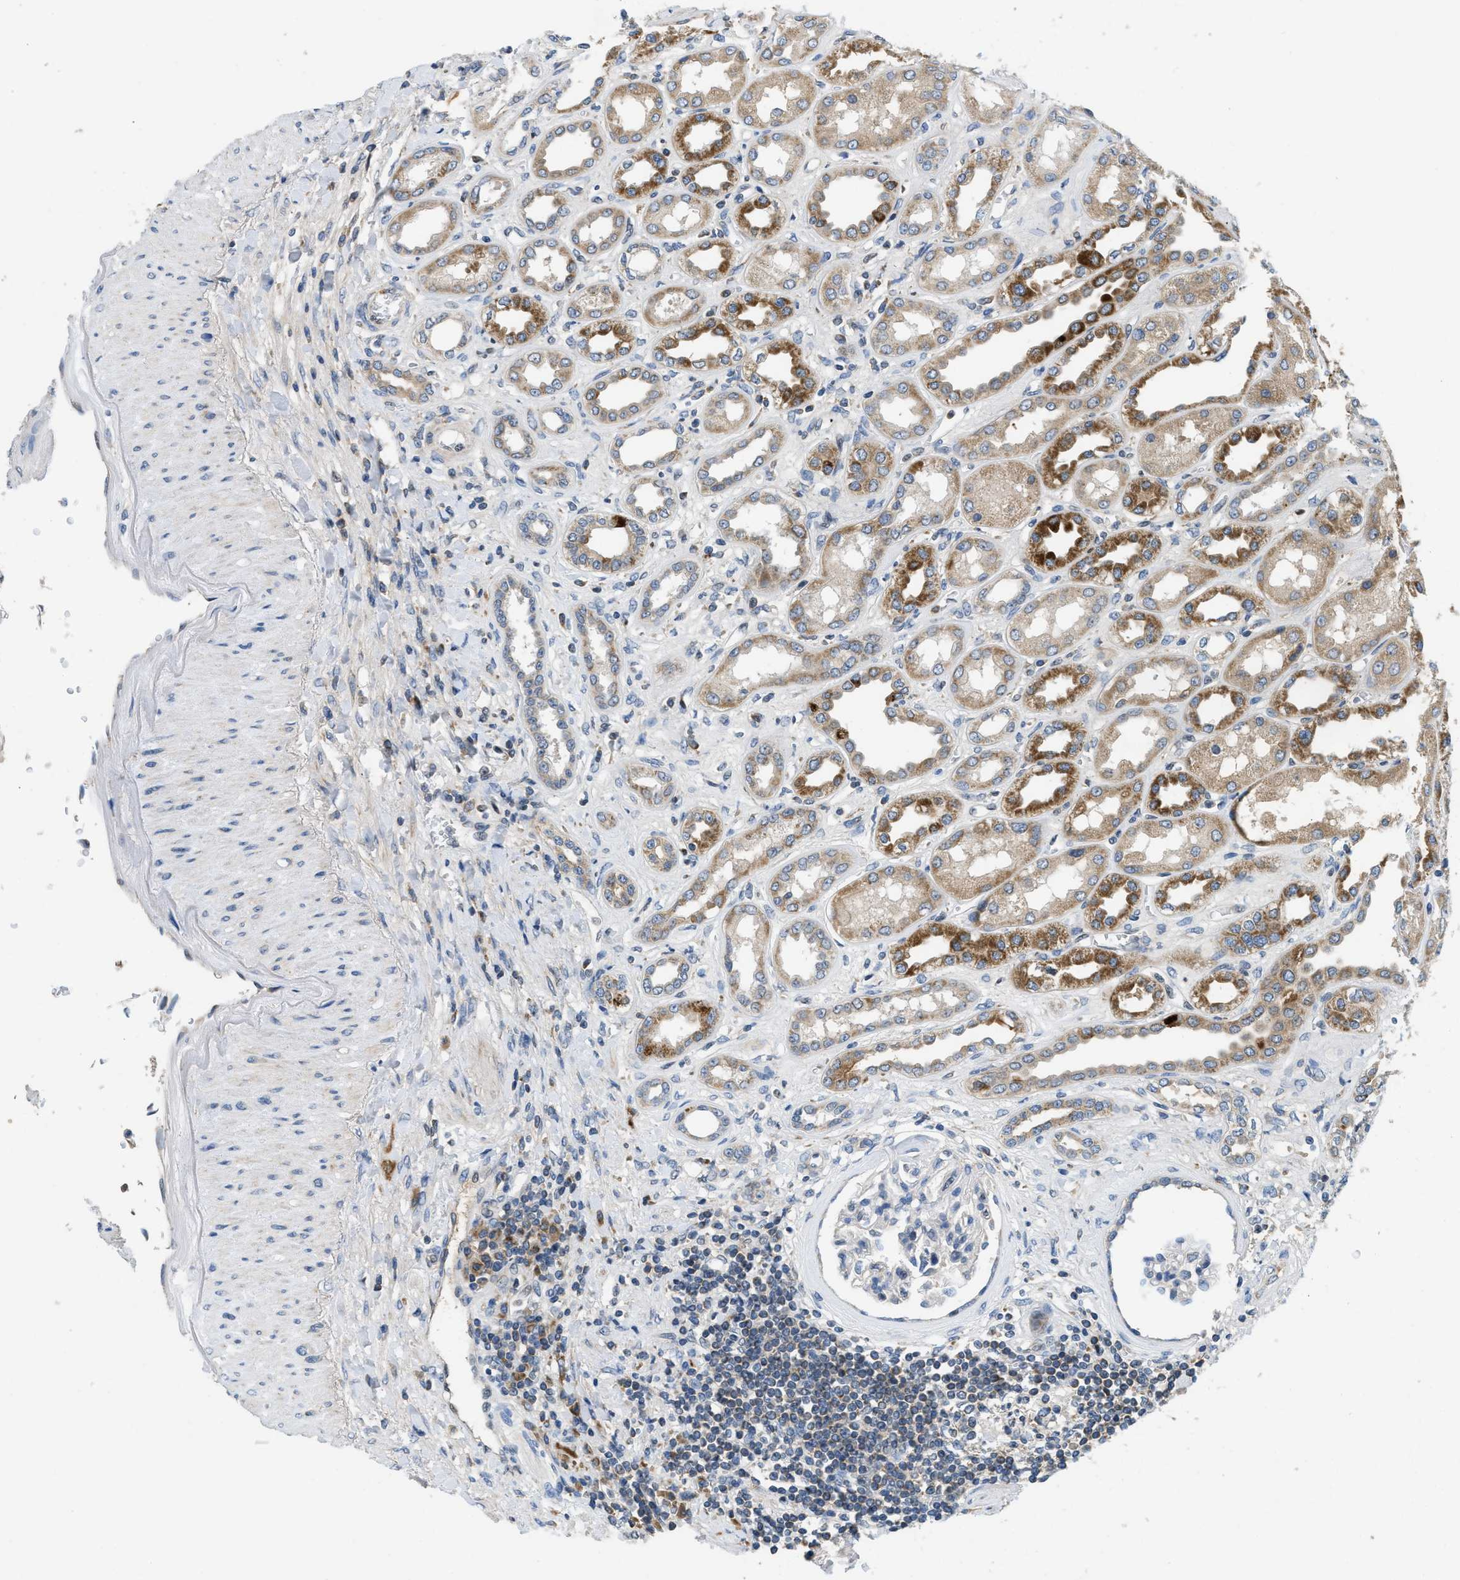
{"staining": {"intensity": "negative", "quantity": "none", "location": "none"}, "tissue": "kidney", "cell_type": "Cells in glomeruli", "image_type": "normal", "snomed": [{"axis": "morphology", "description": "Normal tissue, NOS"}, {"axis": "topography", "description": "Kidney"}], "caption": "The photomicrograph displays no staining of cells in glomeruli in benign kidney.", "gene": "PNKD", "patient": {"sex": "male", "age": 59}}